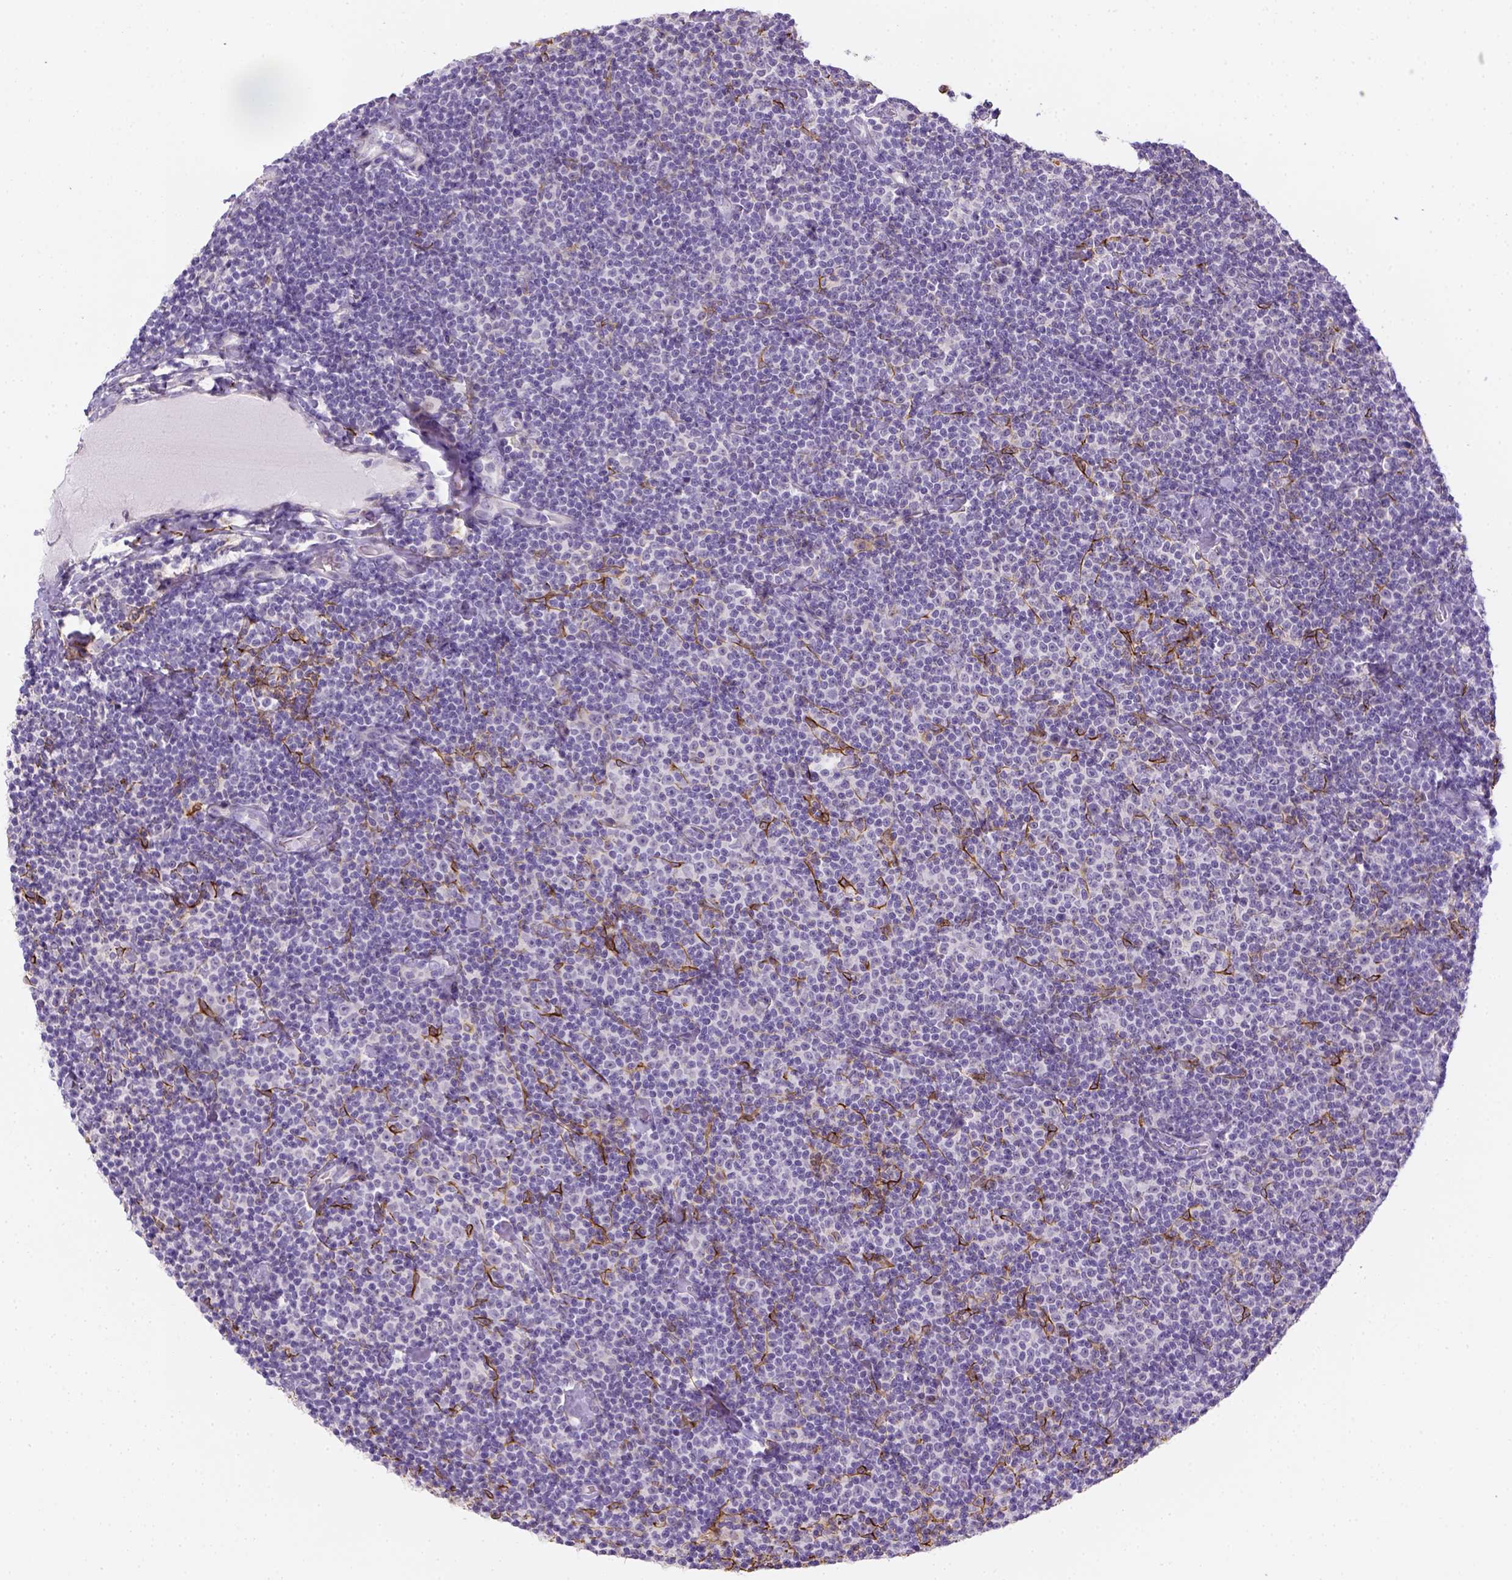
{"staining": {"intensity": "negative", "quantity": "none", "location": "none"}, "tissue": "lymphoma", "cell_type": "Tumor cells", "image_type": "cancer", "snomed": [{"axis": "morphology", "description": "Malignant lymphoma, non-Hodgkin's type, Low grade"}, {"axis": "topography", "description": "Lymph node"}], "caption": "This image is of low-grade malignant lymphoma, non-Hodgkin's type stained with immunohistochemistry (IHC) to label a protein in brown with the nuclei are counter-stained blue. There is no positivity in tumor cells.", "gene": "CACNB1", "patient": {"sex": "male", "age": 81}}